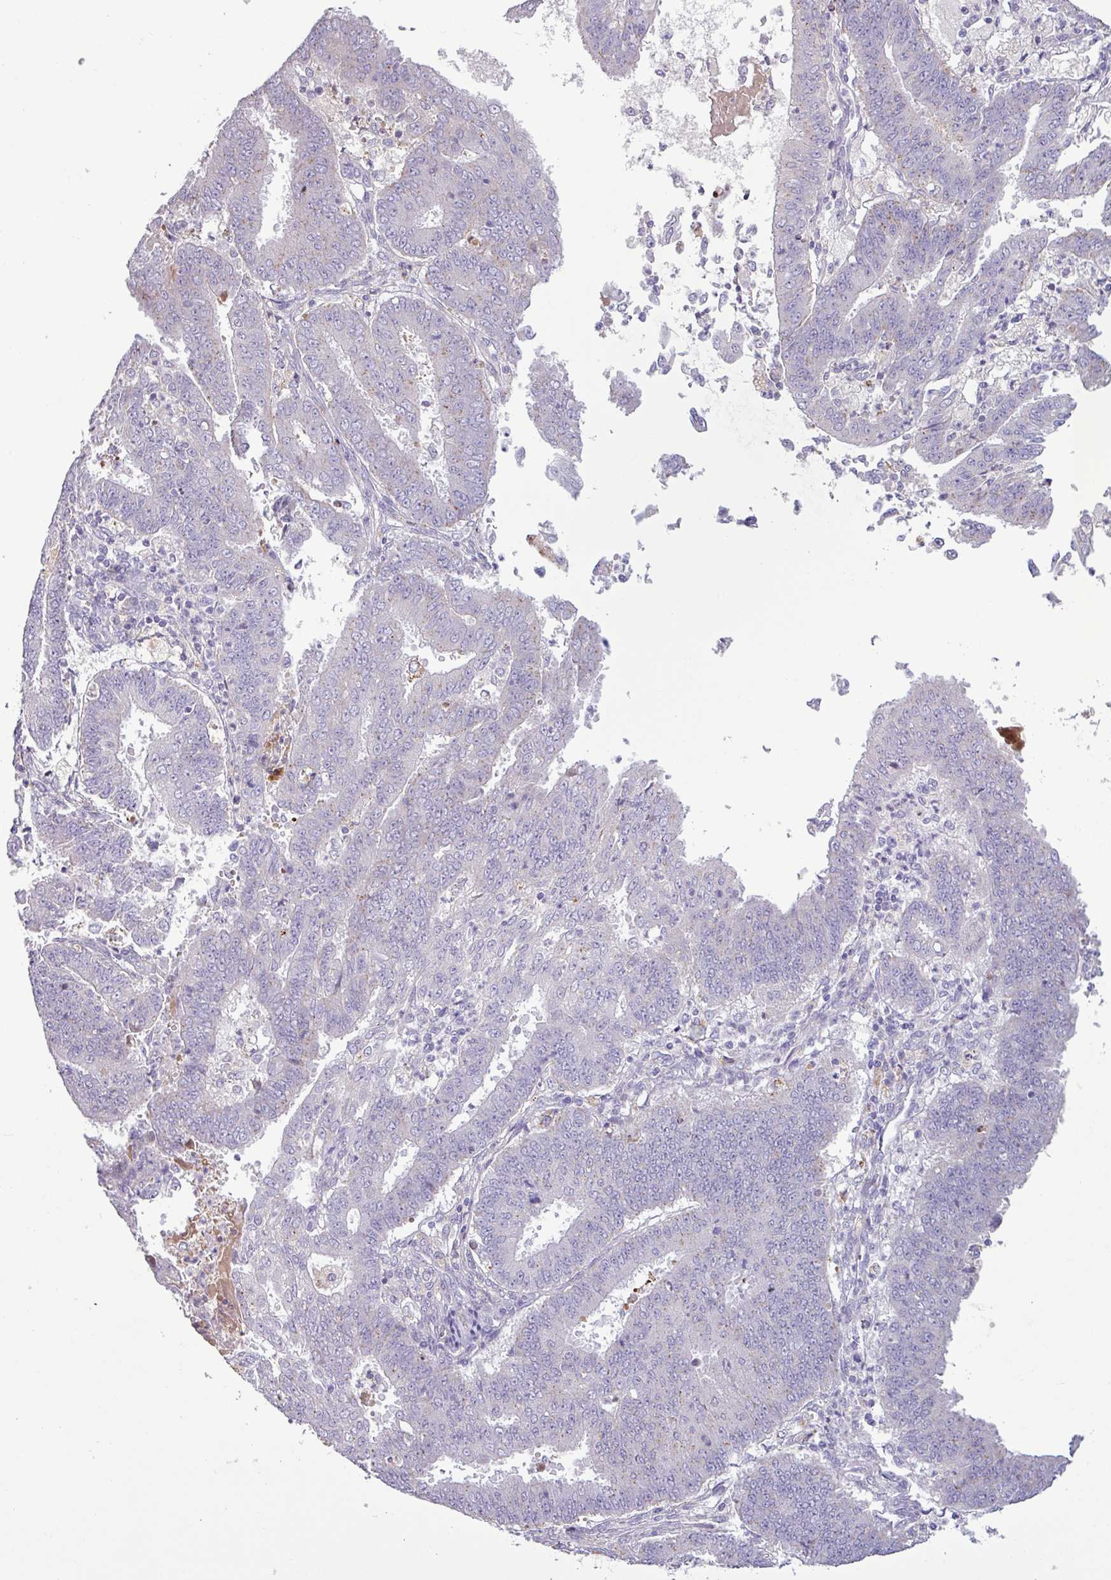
{"staining": {"intensity": "negative", "quantity": "none", "location": "none"}, "tissue": "endometrial cancer", "cell_type": "Tumor cells", "image_type": "cancer", "snomed": [{"axis": "morphology", "description": "Adenocarcinoma, NOS"}, {"axis": "topography", "description": "Endometrium"}], "caption": "This is an IHC photomicrograph of human endometrial cancer (adenocarcinoma). There is no positivity in tumor cells.", "gene": "C4B", "patient": {"sex": "female", "age": 73}}